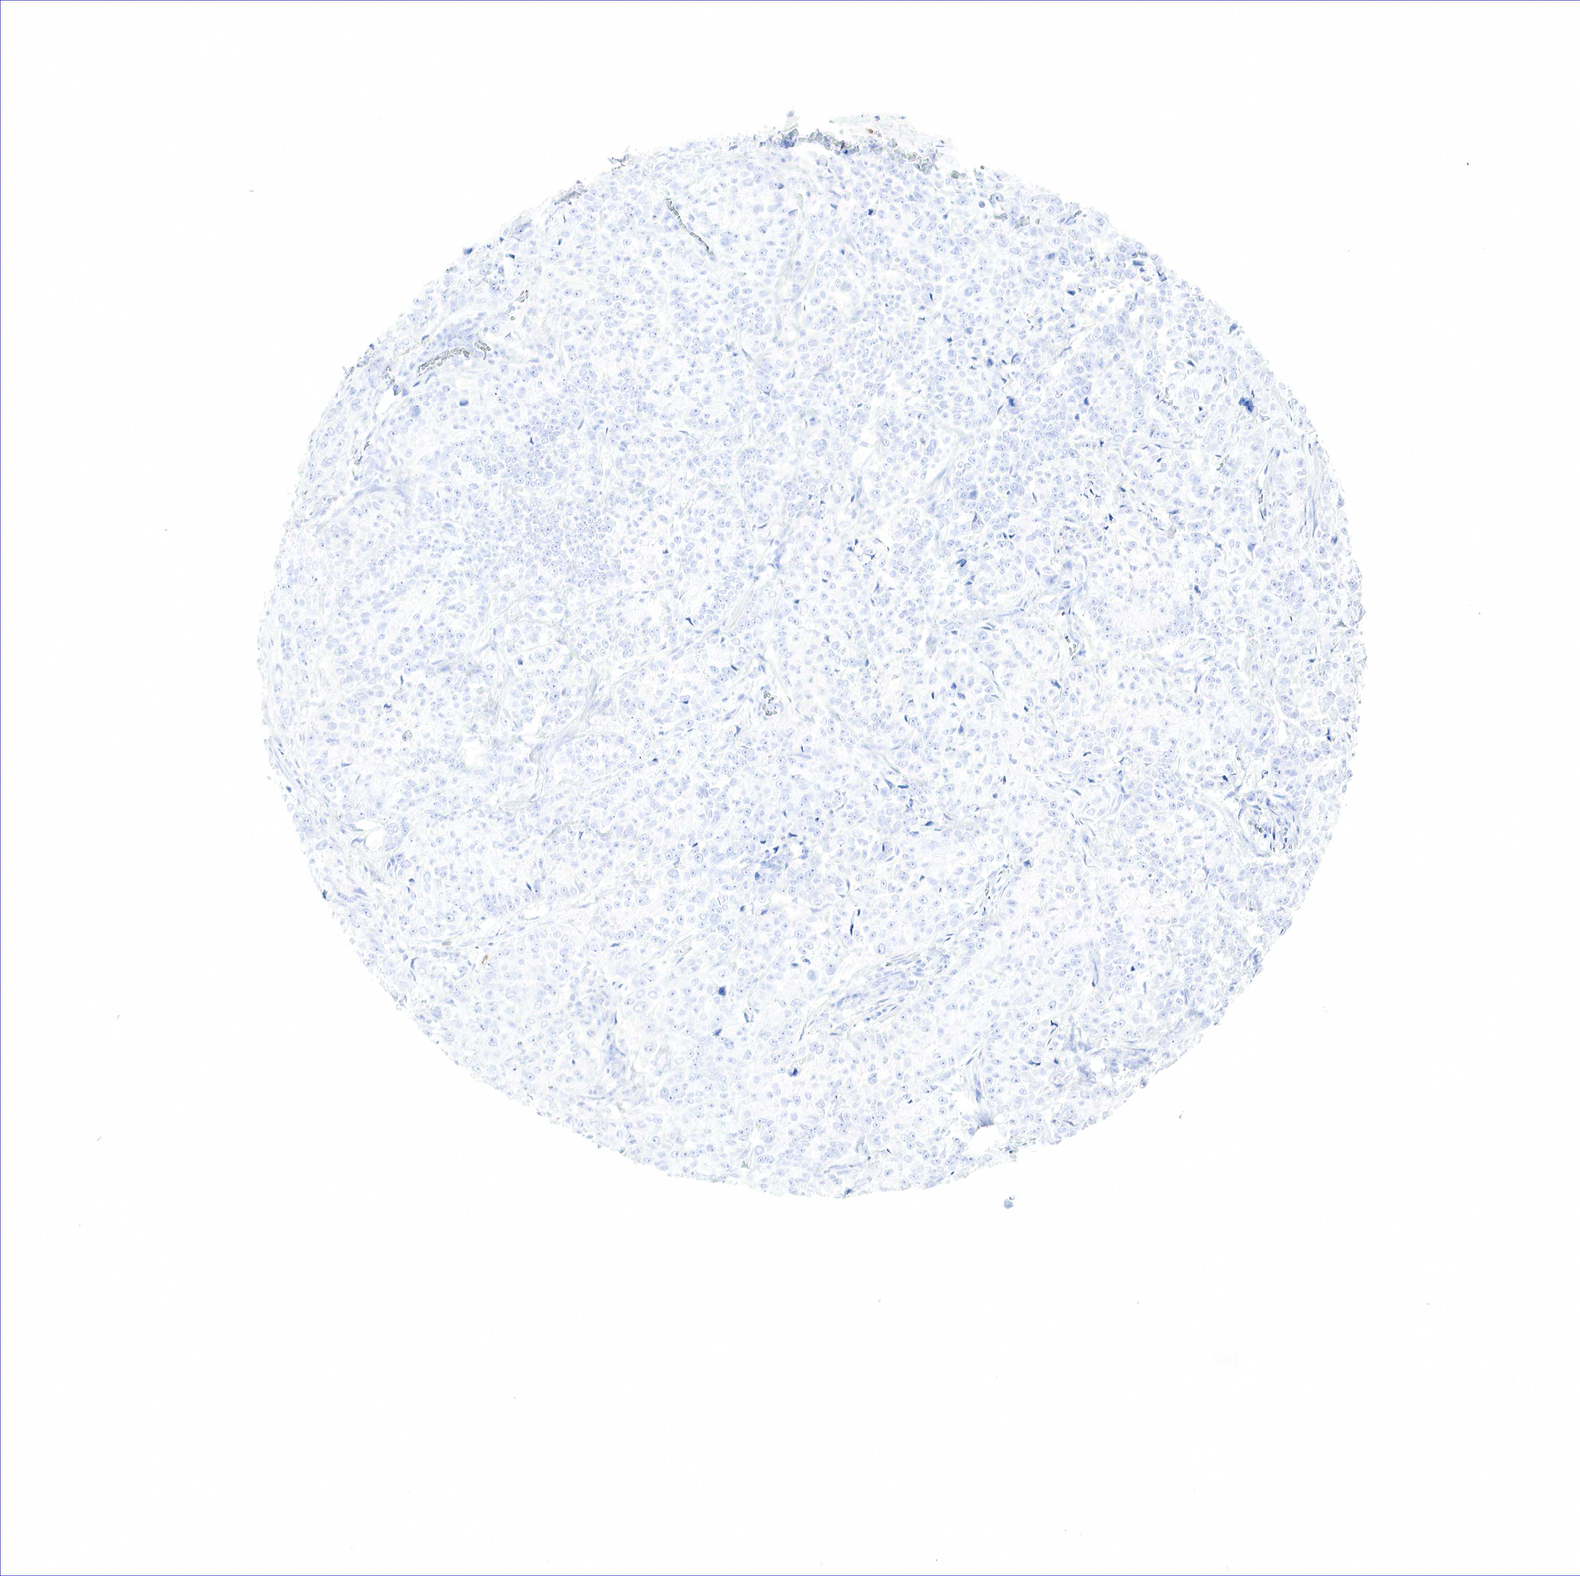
{"staining": {"intensity": "negative", "quantity": "none", "location": "none"}, "tissue": "pancreatic cancer", "cell_type": "Tumor cells", "image_type": "cancer", "snomed": [{"axis": "morphology", "description": "Adenocarcinoma, NOS"}, {"axis": "topography", "description": "Pancreas"}], "caption": "Immunohistochemistry photomicrograph of human pancreatic cancer stained for a protein (brown), which displays no positivity in tumor cells. The staining is performed using DAB (3,3'-diaminobenzidine) brown chromogen with nuclei counter-stained in using hematoxylin.", "gene": "TNFRSF8", "patient": {"sex": "female", "age": 52}}